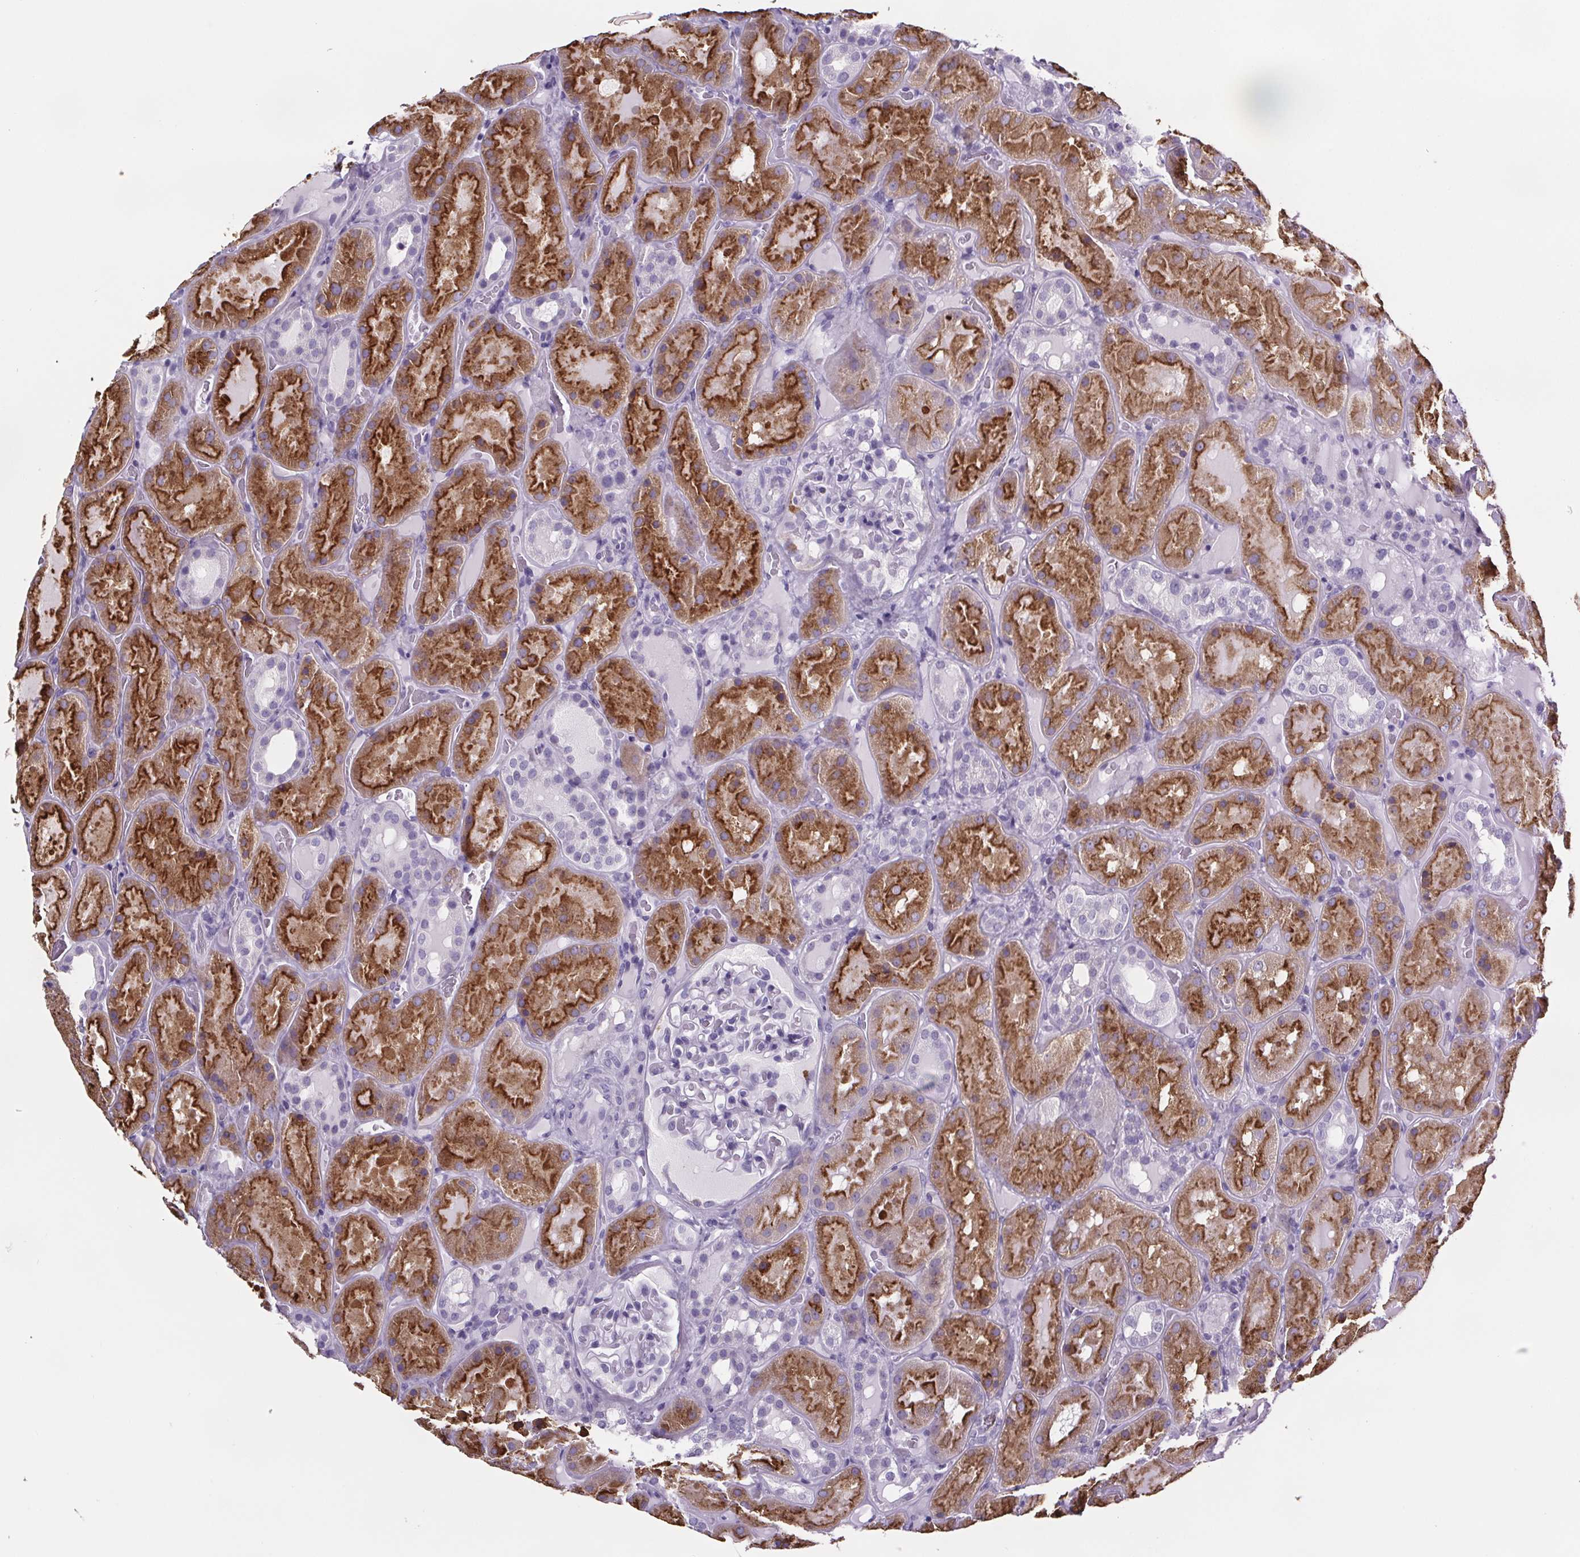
{"staining": {"intensity": "negative", "quantity": "none", "location": "none"}, "tissue": "kidney", "cell_type": "Cells in glomeruli", "image_type": "normal", "snomed": [{"axis": "morphology", "description": "Normal tissue, NOS"}, {"axis": "topography", "description": "Kidney"}], "caption": "This is an immunohistochemistry (IHC) micrograph of benign kidney. There is no expression in cells in glomeruli.", "gene": "CUBN", "patient": {"sex": "male", "age": 73}}